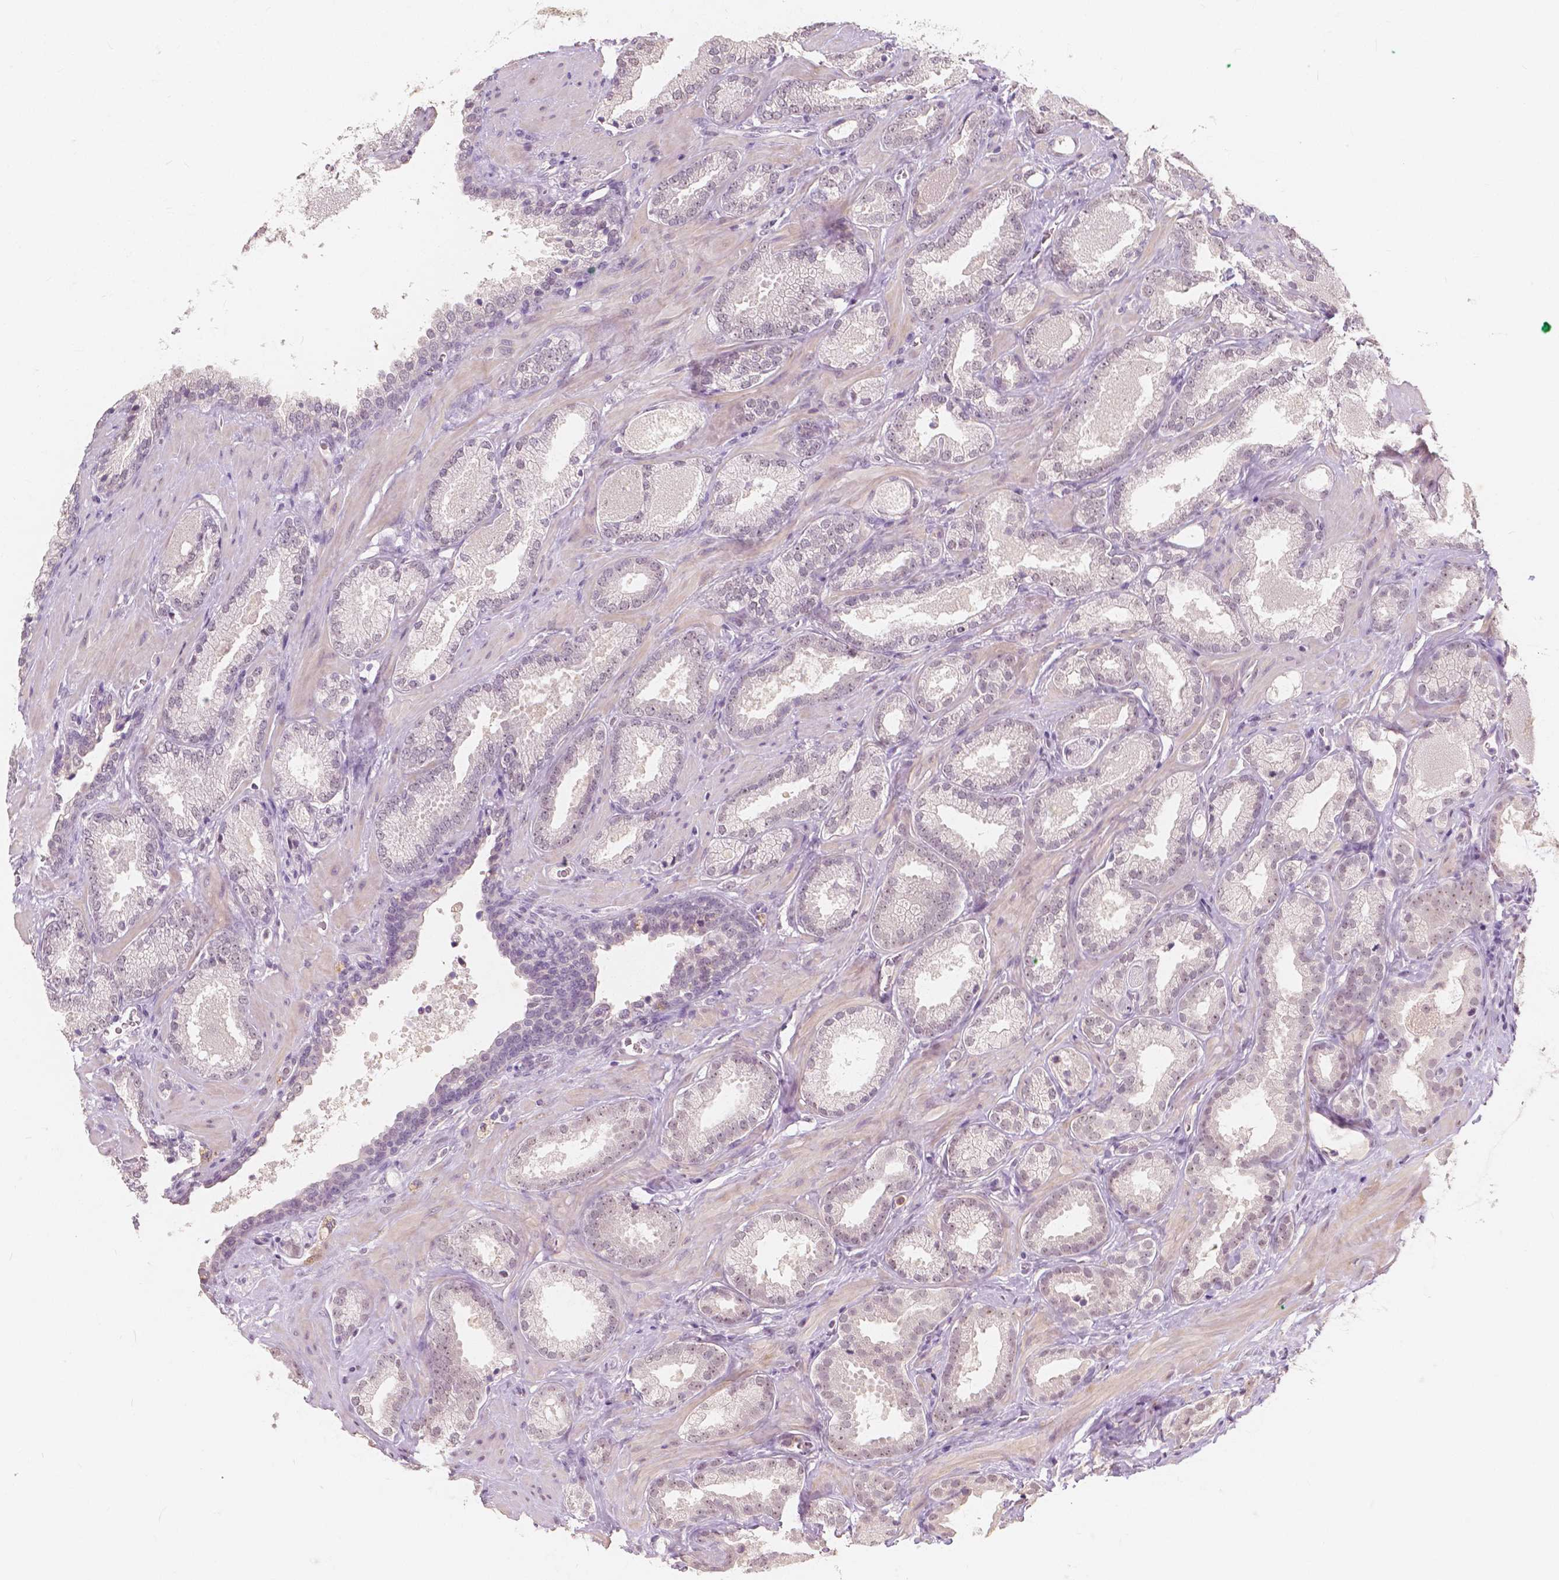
{"staining": {"intensity": "negative", "quantity": "none", "location": "none"}, "tissue": "prostate cancer", "cell_type": "Tumor cells", "image_type": "cancer", "snomed": [{"axis": "morphology", "description": "Adenocarcinoma, Low grade"}, {"axis": "topography", "description": "Prostate"}], "caption": "Prostate cancer (low-grade adenocarcinoma) was stained to show a protein in brown. There is no significant expression in tumor cells.", "gene": "NOLC1", "patient": {"sex": "male", "age": 62}}